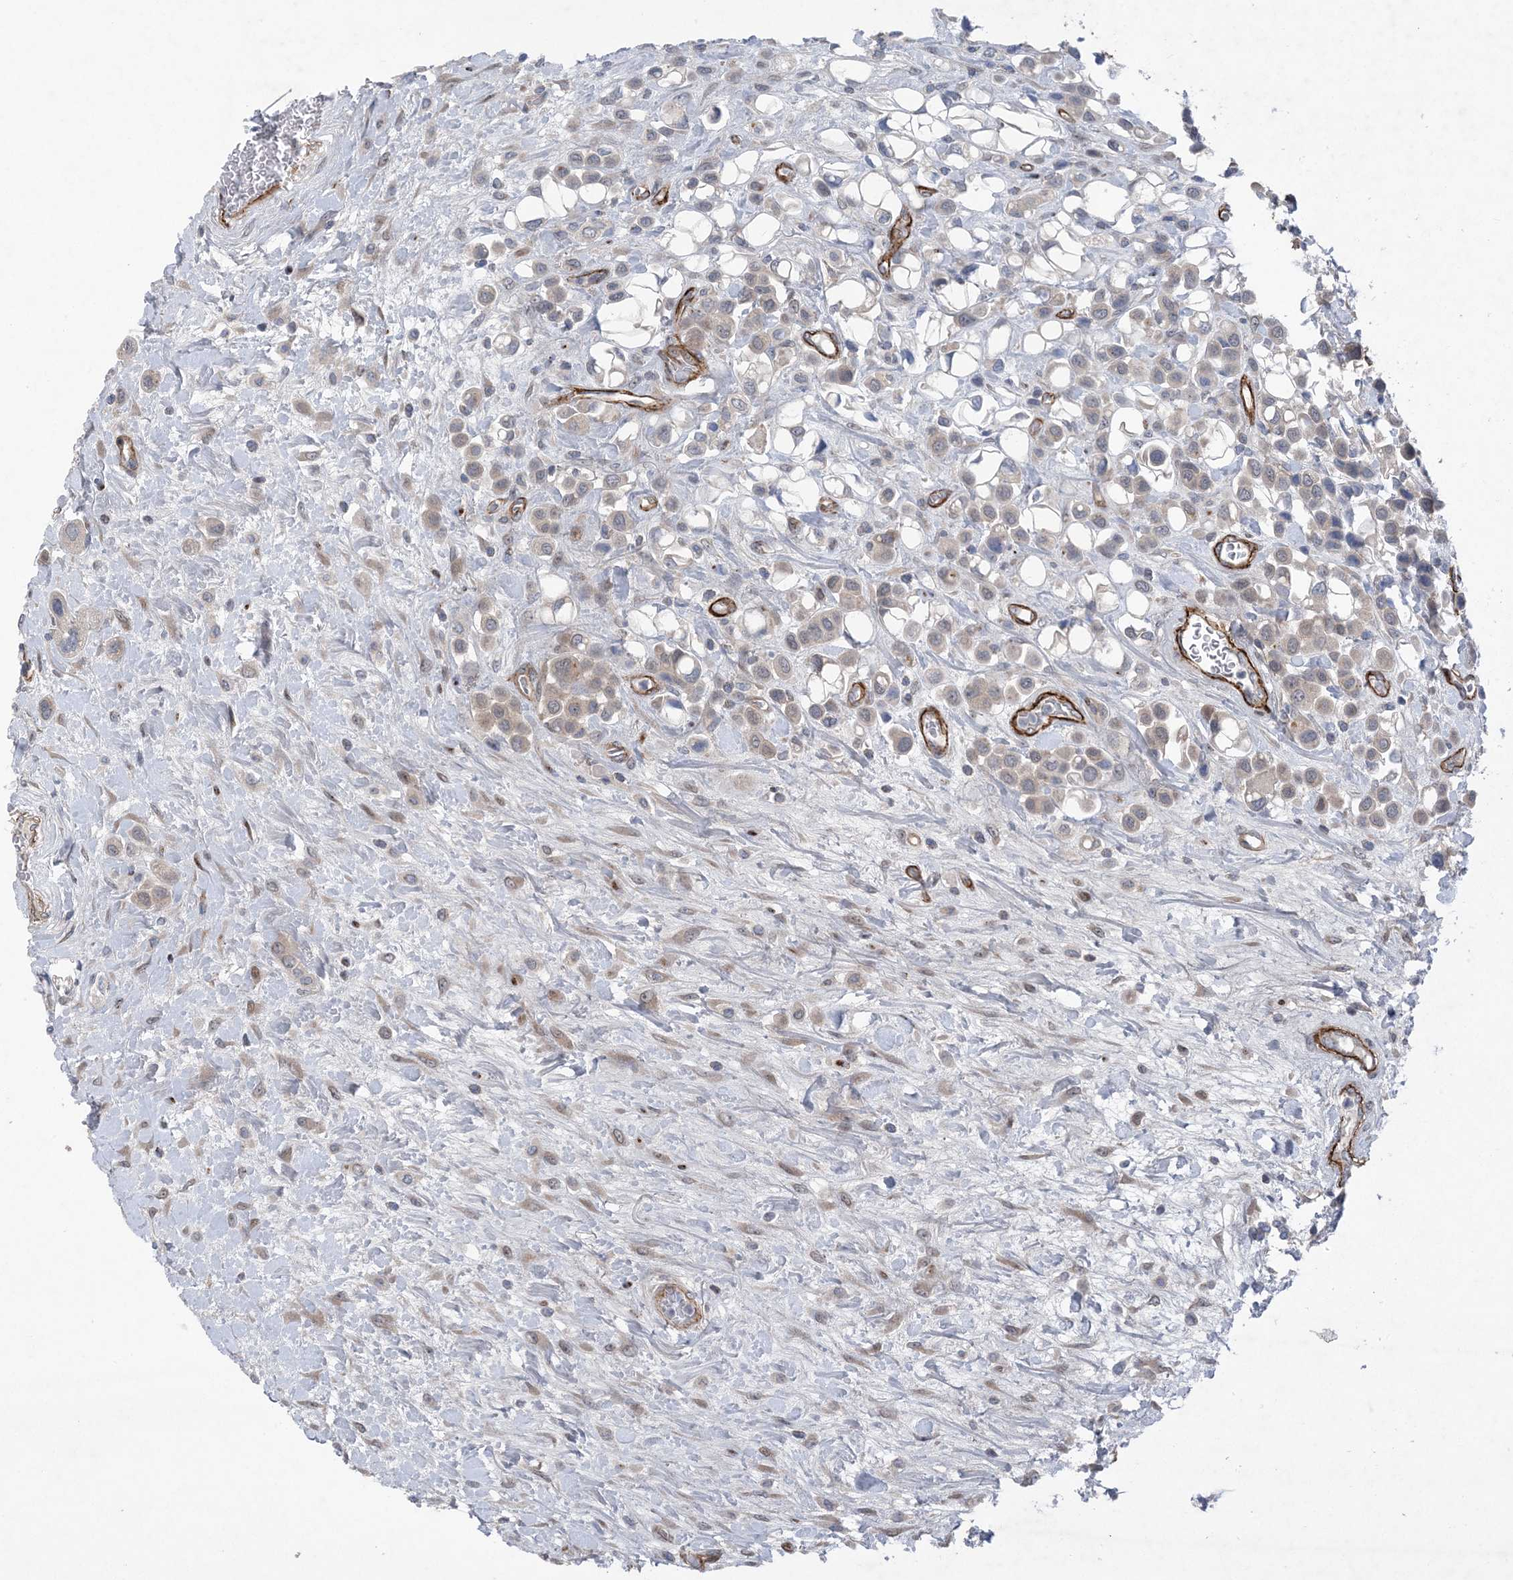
{"staining": {"intensity": "weak", "quantity": "<25%", "location": "cytoplasmic/membranous"}, "tissue": "urothelial cancer", "cell_type": "Tumor cells", "image_type": "cancer", "snomed": [{"axis": "morphology", "description": "Urothelial carcinoma, High grade"}, {"axis": "topography", "description": "Urinary bladder"}], "caption": "An immunohistochemistry histopathology image of urothelial cancer is shown. There is no staining in tumor cells of urothelial cancer. (Immunohistochemistry, brightfield microscopy, high magnification).", "gene": "HIKESHI", "patient": {"sex": "male", "age": 50}}